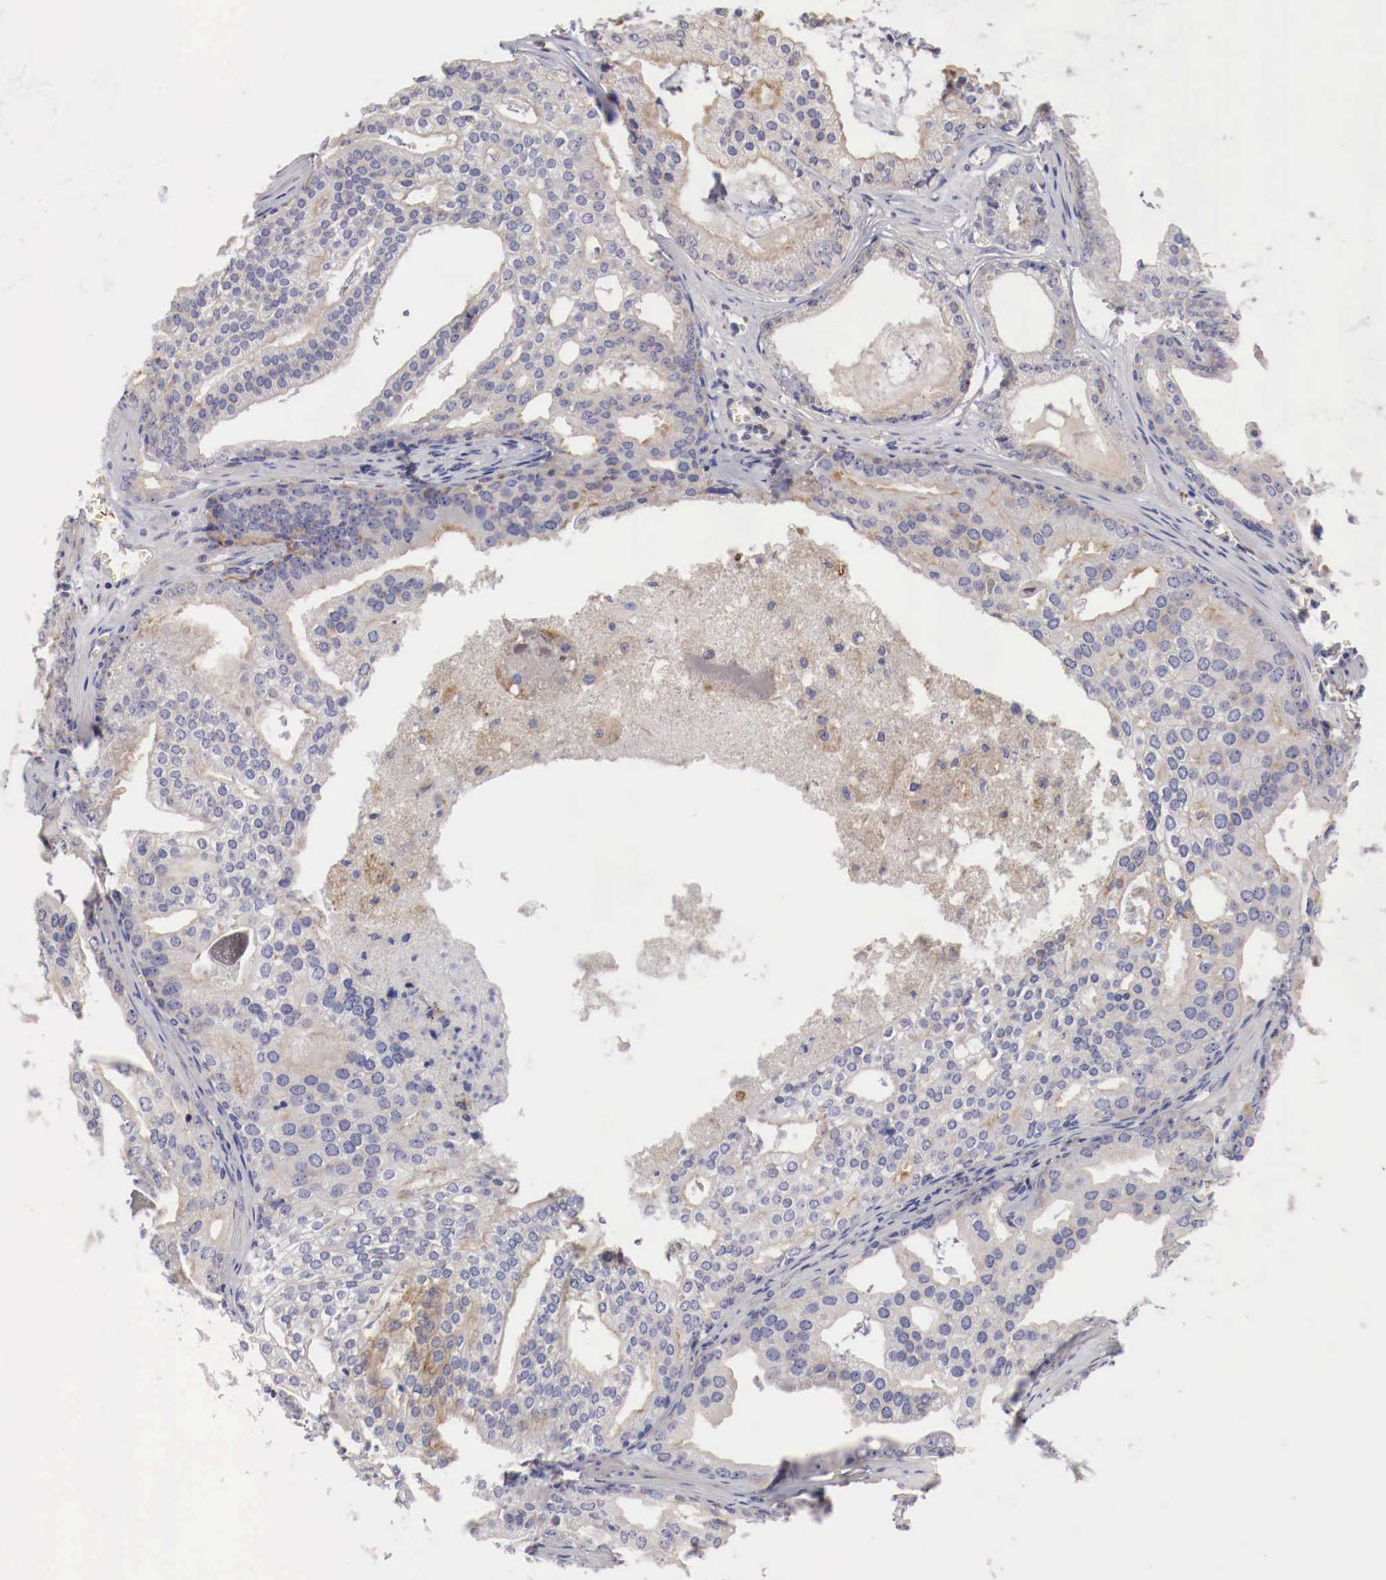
{"staining": {"intensity": "weak", "quantity": "<25%", "location": "cytoplasmic/membranous"}, "tissue": "prostate cancer", "cell_type": "Tumor cells", "image_type": "cancer", "snomed": [{"axis": "morphology", "description": "Adenocarcinoma, High grade"}, {"axis": "topography", "description": "Prostate"}], "caption": "Immunohistochemistry (IHC) micrograph of neoplastic tissue: human prostate cancer (adenocarcinoma (high-grade)) stained with DAB demonstrates no significant protein expression in tumor cells. (DAB immunohistochemistry (IHC) with hematoxylin counter stain).", "gene": "PITPNA", "patient": {"sex": "male", "age": 56}}